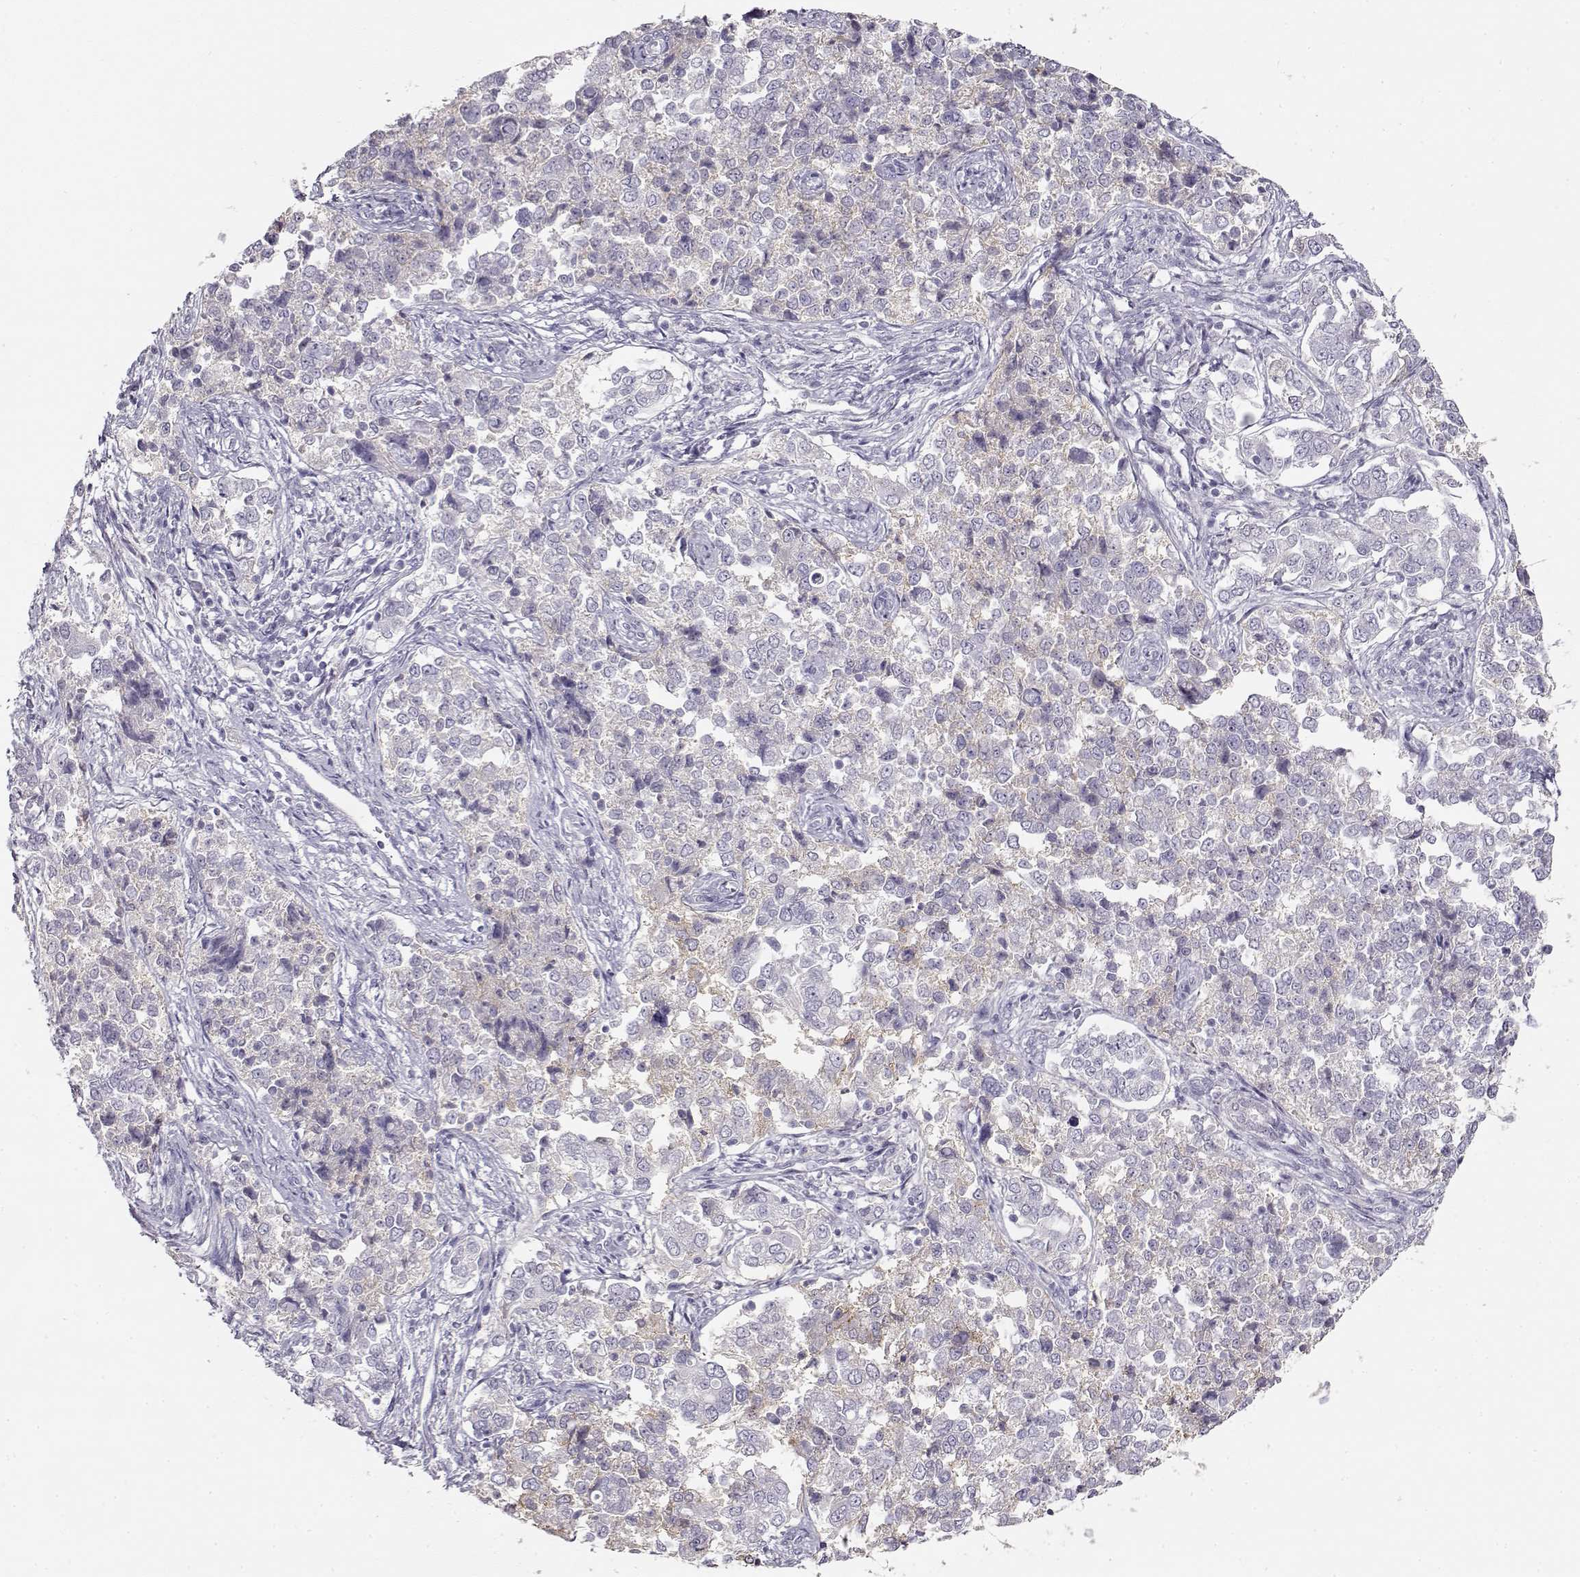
{"staining": {"intensity": "weak", "quantity": "<25%", "location": "cytoplasmic/membranous"}, "tissue": "endometrial cancer", "cell_type": "Tumor cells", "image_type": "cancer", "snomed": [{"axis": "morphology", "description": "Adenocarcinoma, NOS"}, {"axis": "topography", "description": "Endometrium"}], "caption": "This is a photomicrograph of IHC staining of endometrial cancer, which shows no expression in tumor cells.", "gene": "NDRG4", "patient": {"sex": "female", "age": 43}}